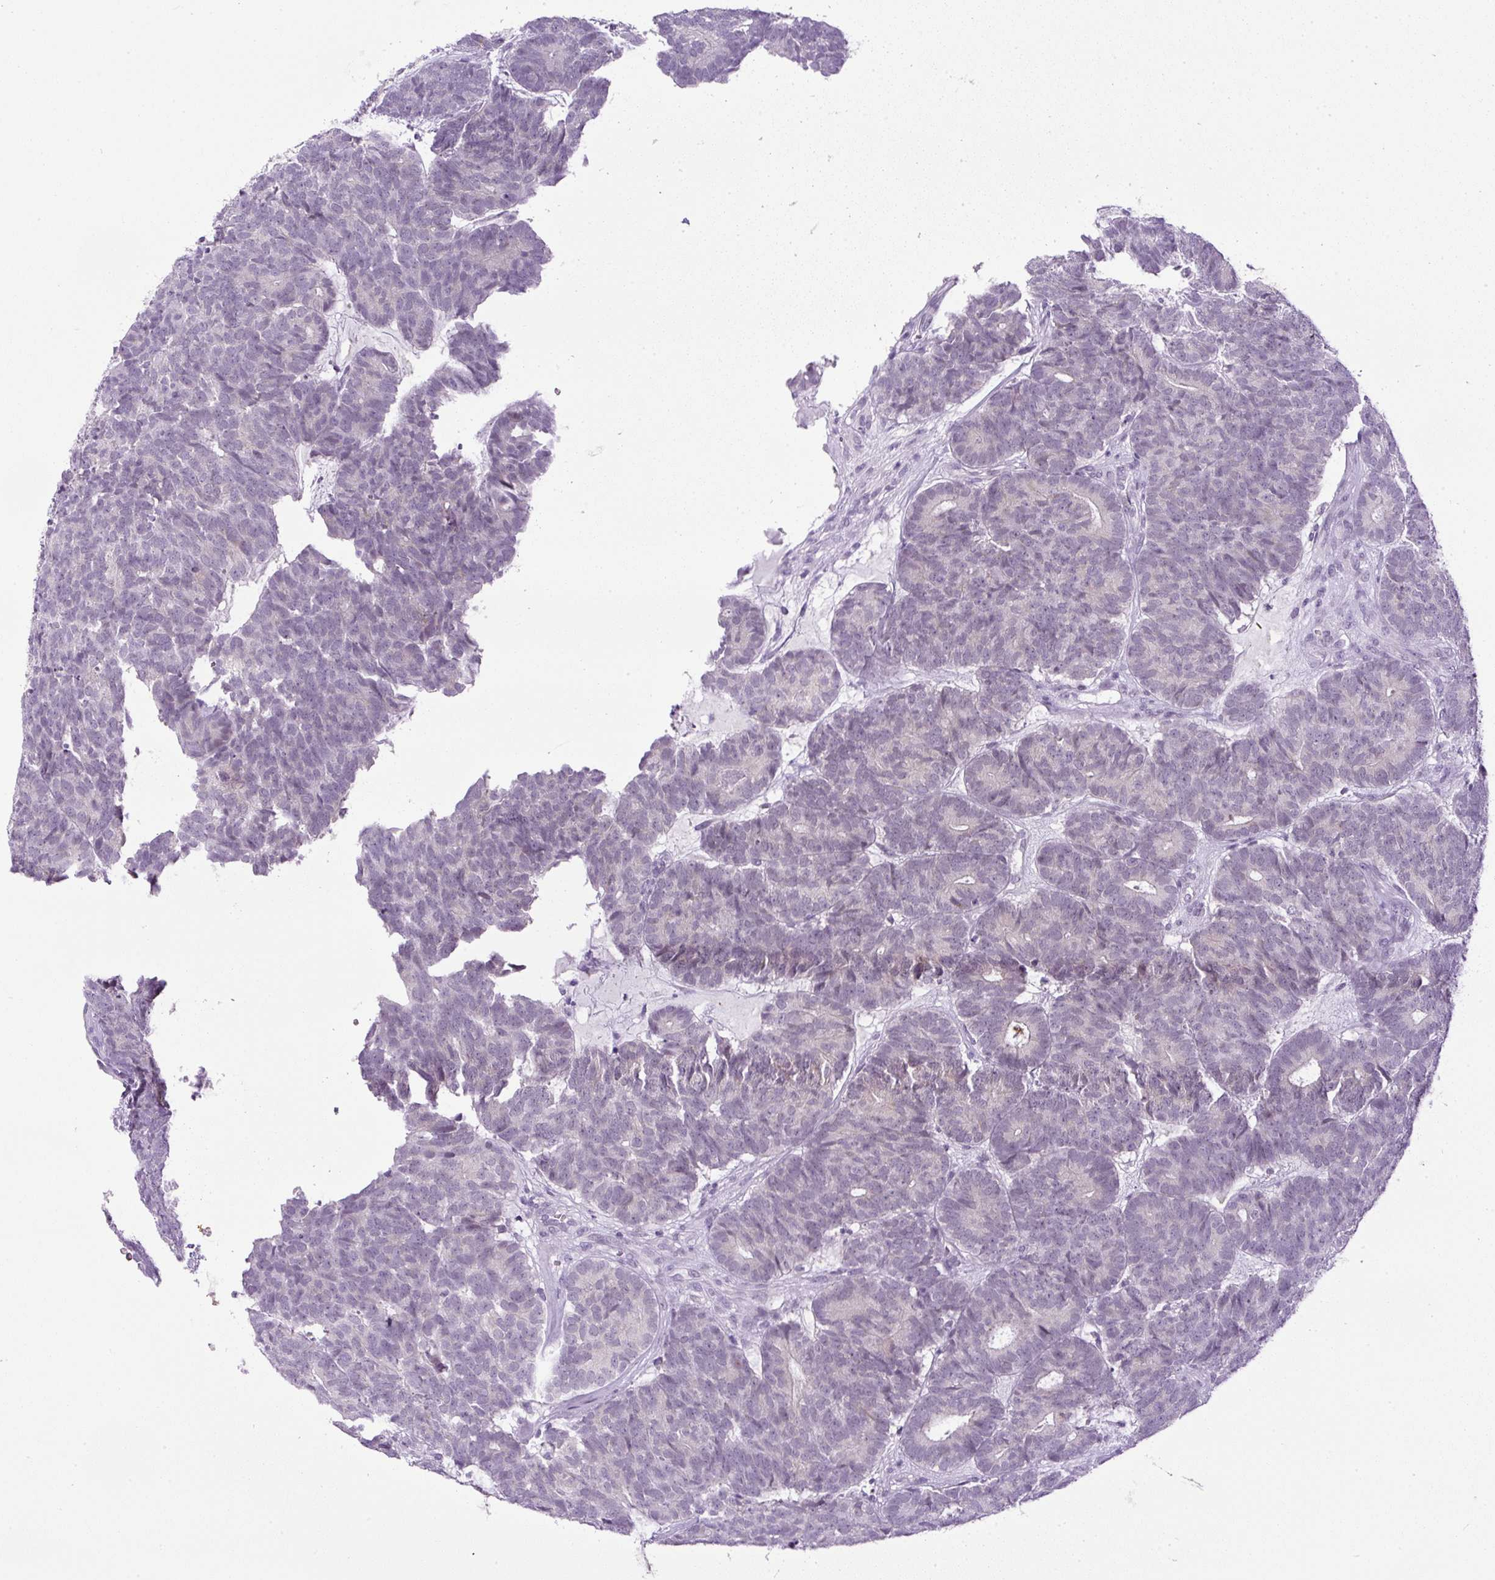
{"staining": {"intensity": "negative", "quantity": "none", "location": "none"}, "tissue": "head and neck cancer", "cell_type": "Tumor cells", "image_type": "cancer", "snomed": [{"axis": "morphology", "description": "Adenocarcinoma, NOS"}, {"axis": "topography", "description": "Head-Neck"}], "caption": "Tumor cells are negative for brown protein staining in adenocarcinoma (head and neck). (DAB (3,3'-diaminobenzidine) IHC with hematoxylin counter stain).", "gene": "RHBDD2", "patient": {"sex": "female", "age": 81}}